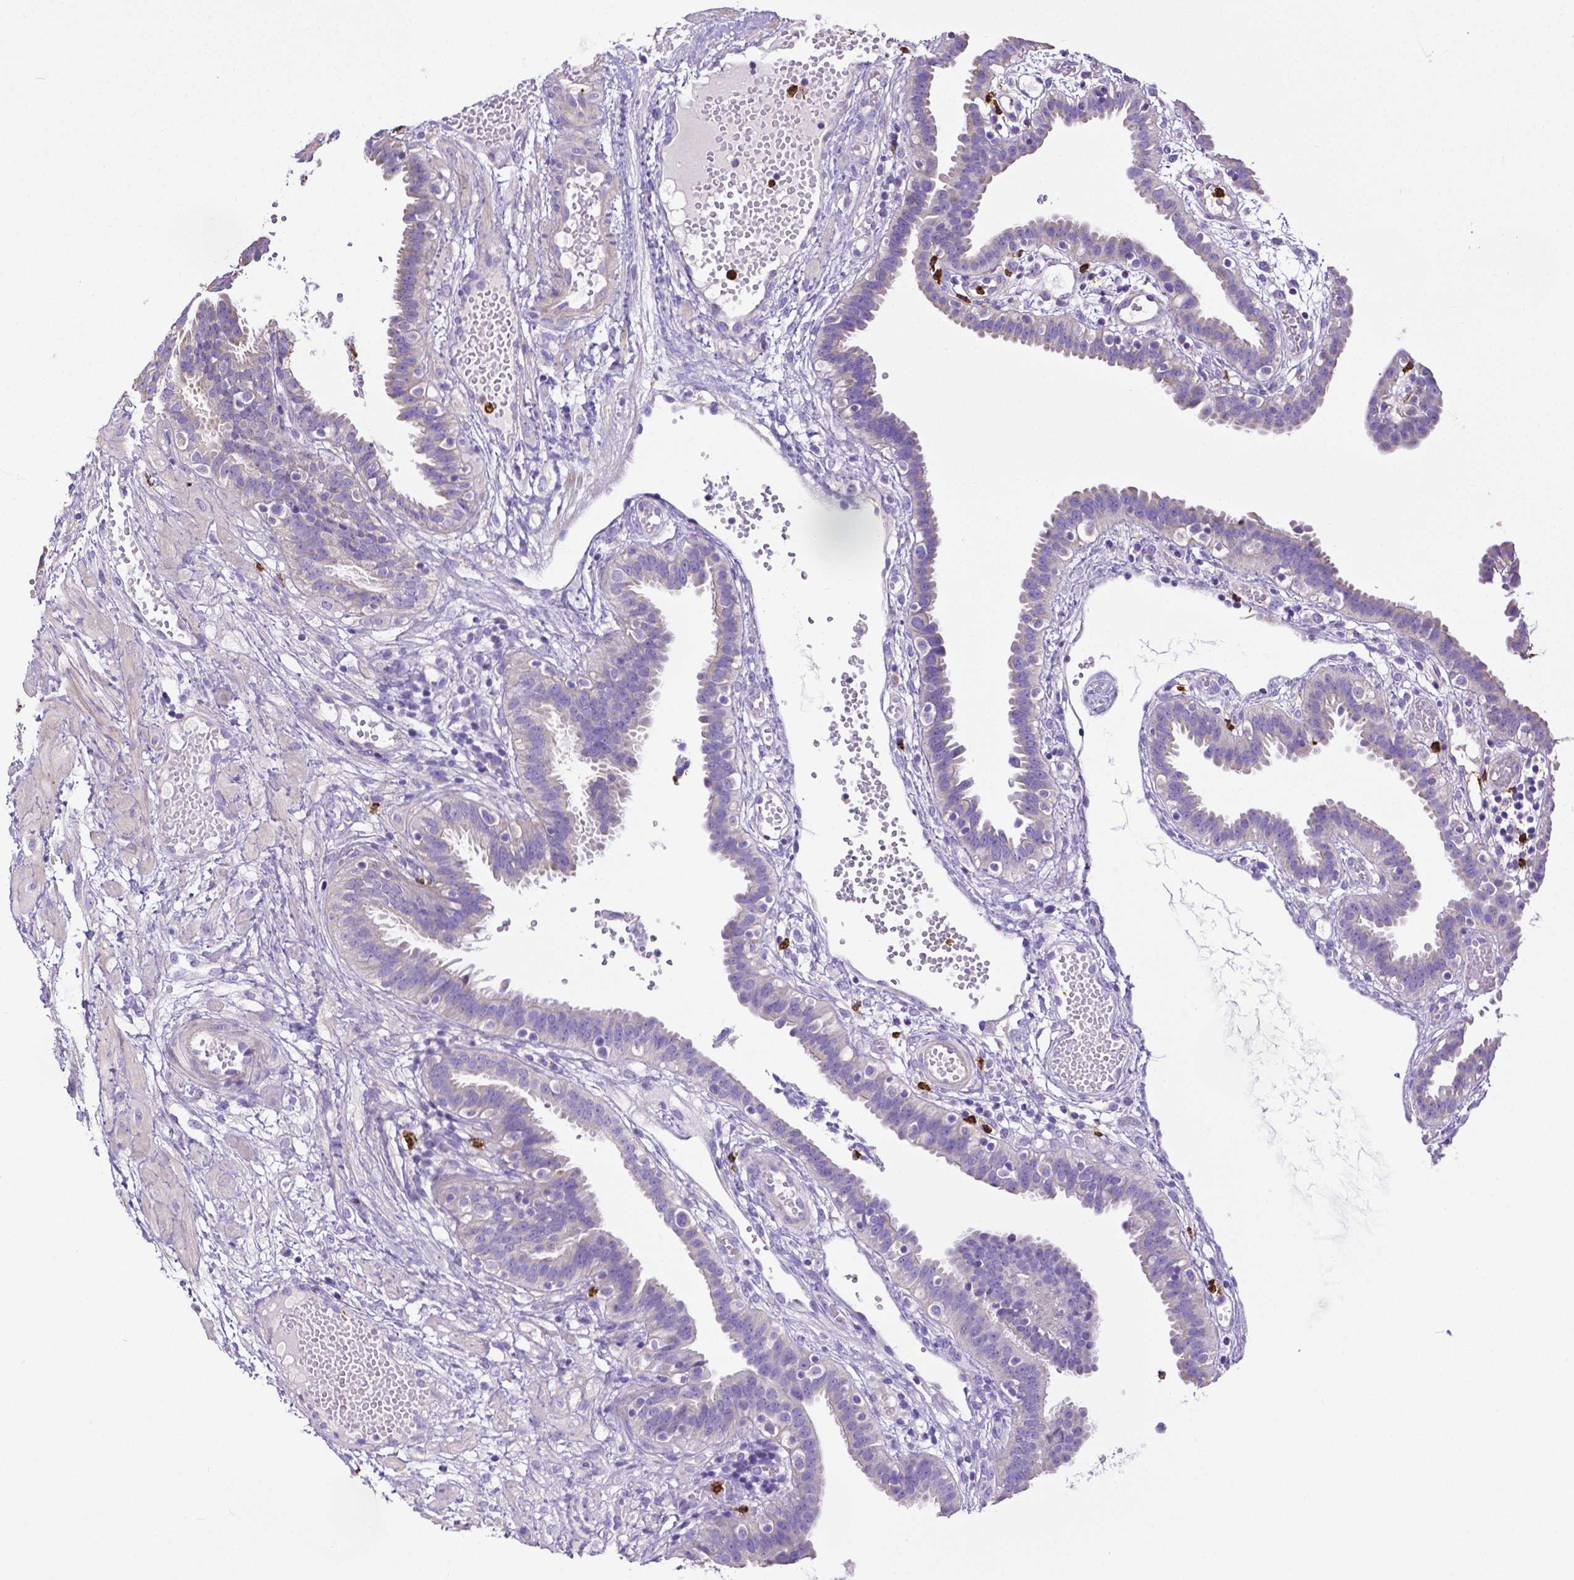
{"staining": {"intensity": "negative", "quantity": "none", "location": "none"}, "tissue": "fallopian tube", "cell_type": "Glandular cells", "image_type": "normal", "snomed": [{"axis": "morphology", "description": "Normal tissue, NOS"}, {"axis": "topography", "description": "Fallopian tube"}], "caption": "Protein analysis of unremarkable fallopian tube reveals no significant positivity in glandular cells. Brightfield microscopy of IHC stained with DAB (3,3'-diaminobenzidine) (brown) and hematoxylin (blue), captured at high magnification.", "gene": "MMP9", "patient": {"sex": "female", "age": 37}}